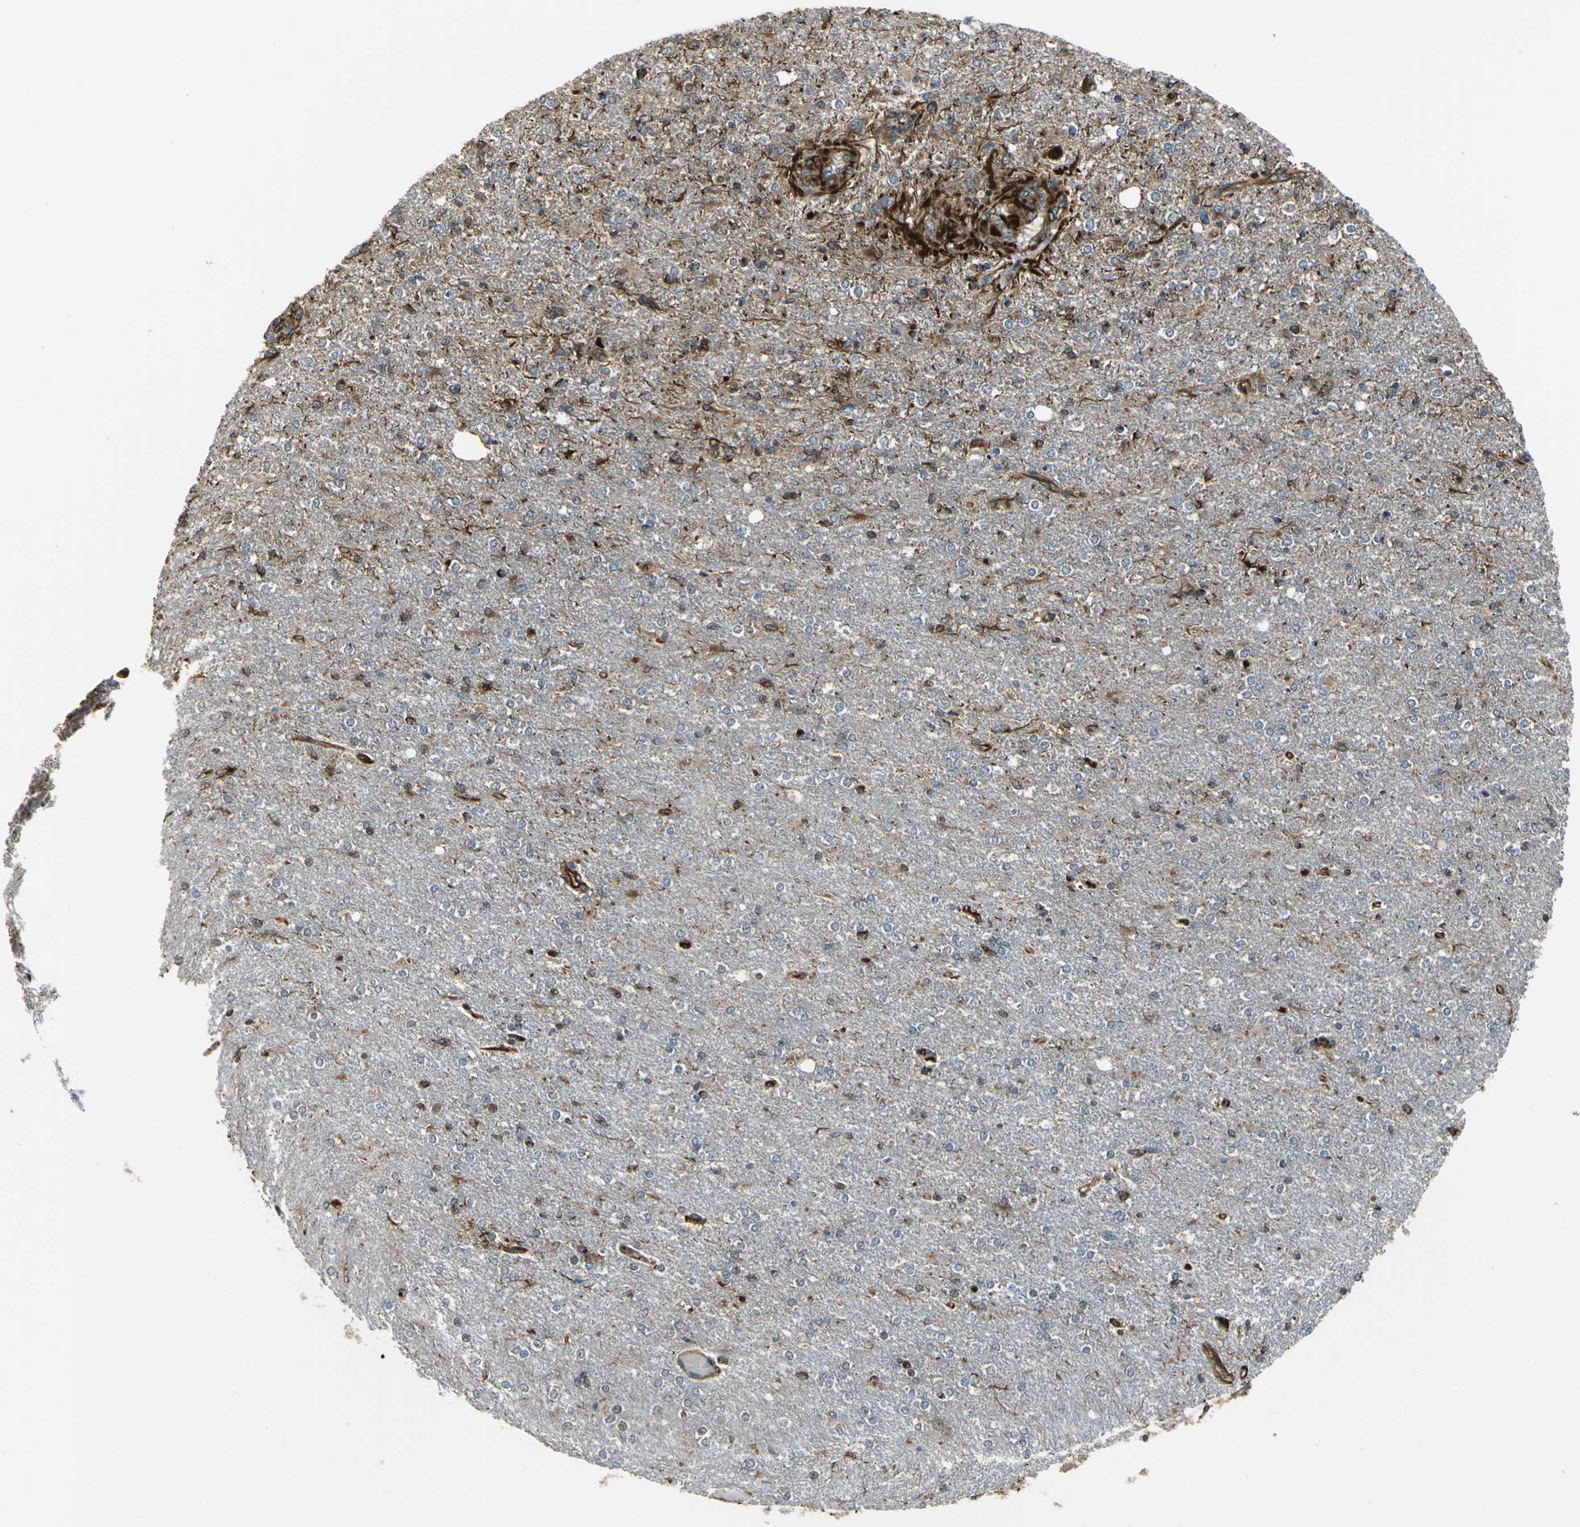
{"staining": {"intensity": "moderate", "quantity": ">75%", "location": "cytoplasmic/membranous"}, "tissue": "glioma", "cell_type": "Tumor cells", "image_type": "cancer", "snomed": [{"axis": "morphology", "description": "Glioma, malignant, High grade"}, {"axis": "topography", "description": "Cerebral cortex"}], "caption": "Protein expression analysis of malignant glioma (high-grade) demonstrates moderate cytoplasmic/membranous staining in about >75% of tumor cells.", "gene": "EXD2", "patient": {"sex": "male", "age": 76}}